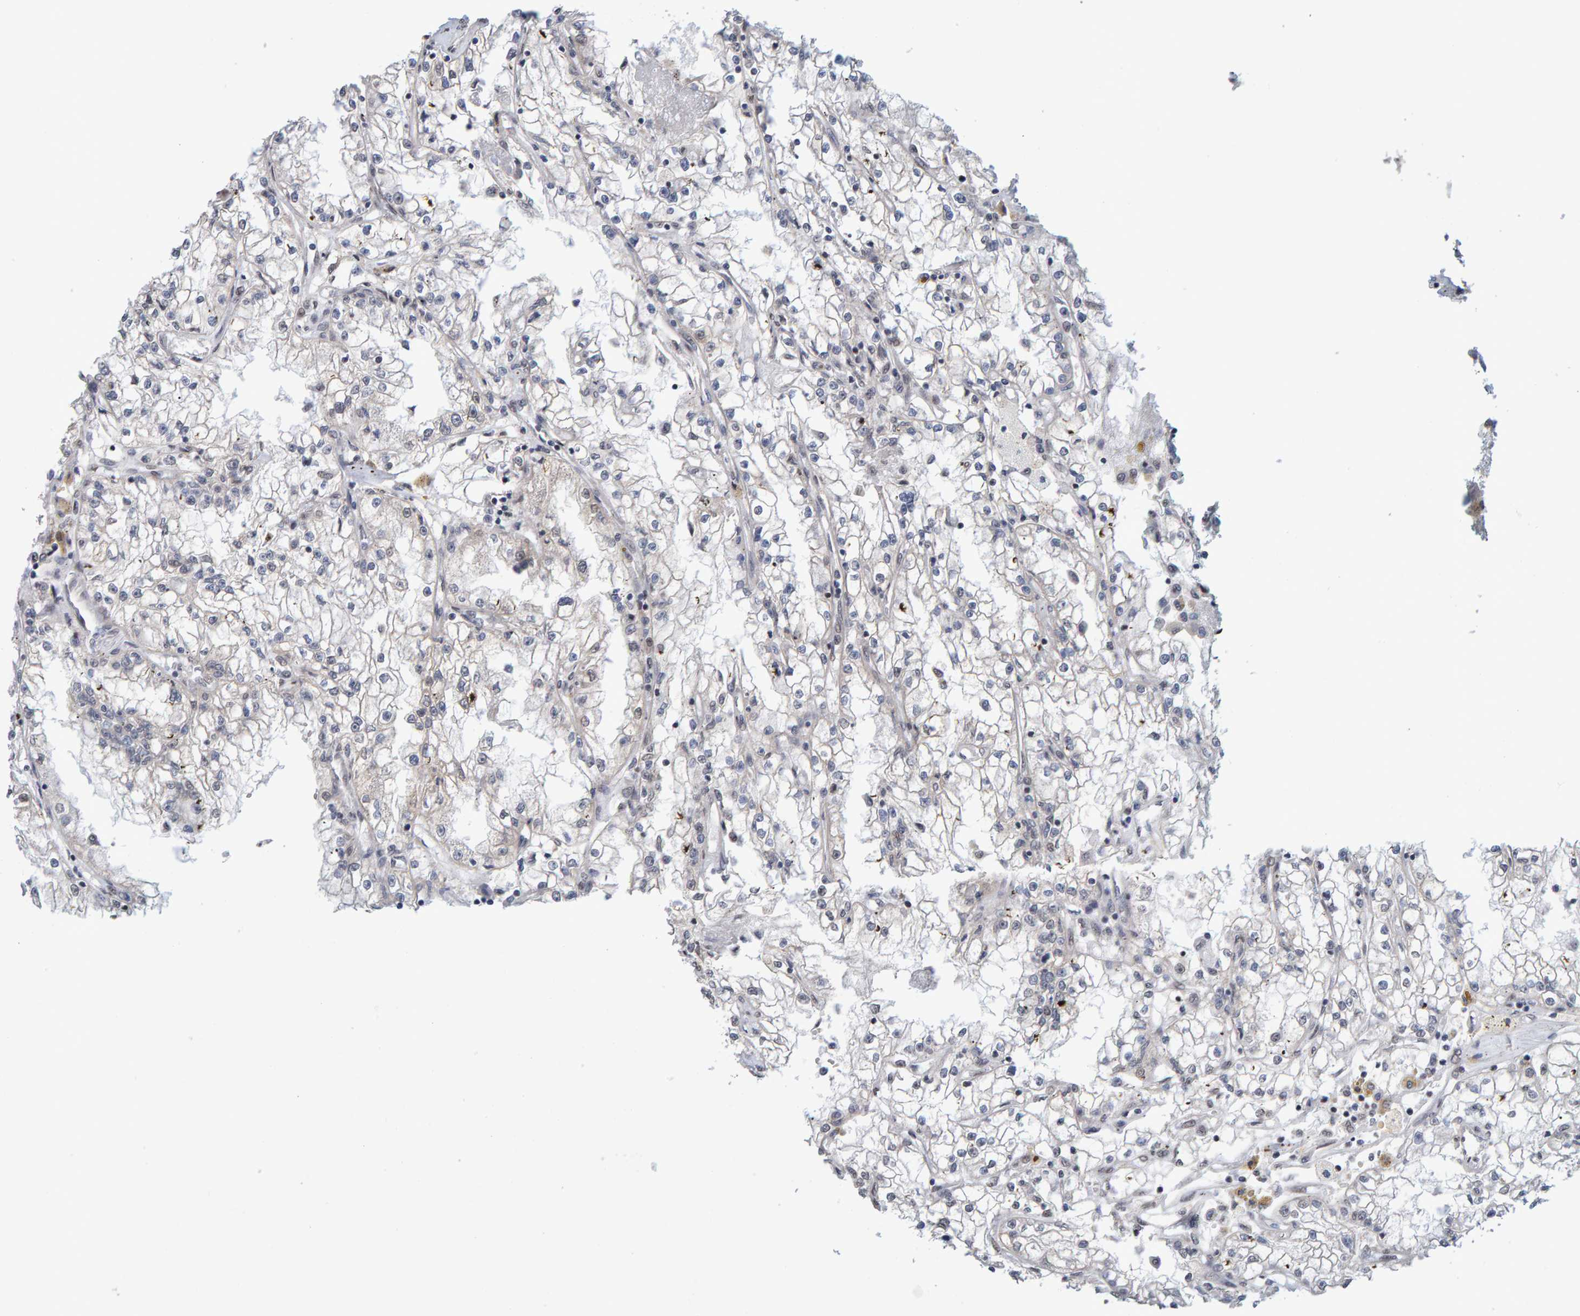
{"staining": {"intensity": "negative", "quantity": "none", "location": "none"}, "tissue": "renal cancer", "cell_type": "Tumor cells", "image_type": "cancer", "snomed": [{"axis": "morphology", "description": "Adenocarcinoma, NOS"}, {"axis": "topography", "description": "Kidney"}], "caption": "The IHC histopathology image has no significant staining in tumor cells of renal adenocarcinoma tissue.", "gene": "USP43", "patient": {"sex": "male", "age": 56}}